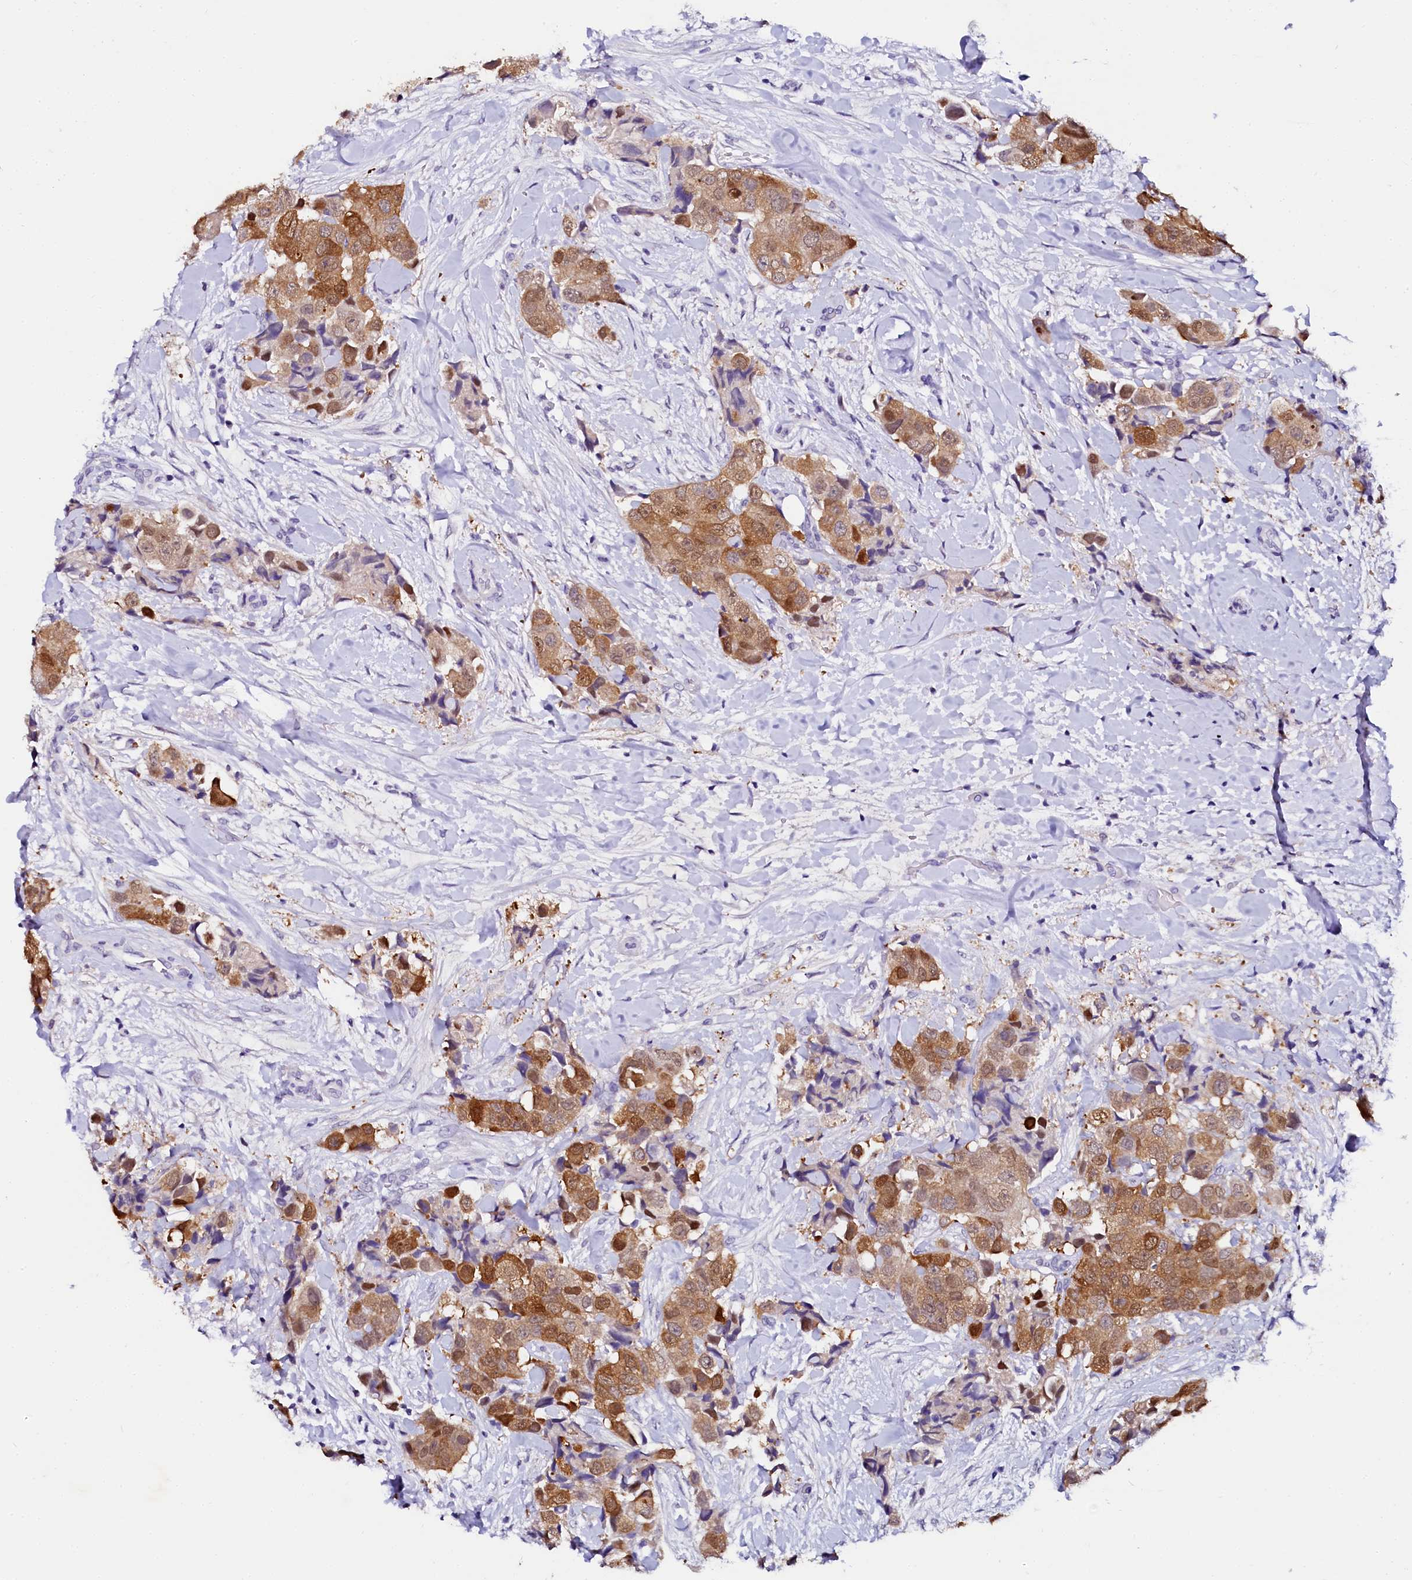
{"staining": {"intensity": "moderate", "quantity": ">75%", "location": "cytoplasmic/membranous,nuclear"}, "tissue": "breast cancer", "cell_type": "Tumor cells", "image_type": "cancer", "snomed": [{"axis": "morphology", "description": "Normal tissue, NOS"}, {"axis": "morphology", "description": "Duct carcinoma"}, {"axis": "topography", "description": "Breast"}], "caption": "Immunohistochemical staining of human breast cancer displays moderate cytoplasmic/membranous and nuclear protein positivity in about >75% of tumor cells.", "gene": "SORD", "patient": {"sex": "female", "age": 62}}